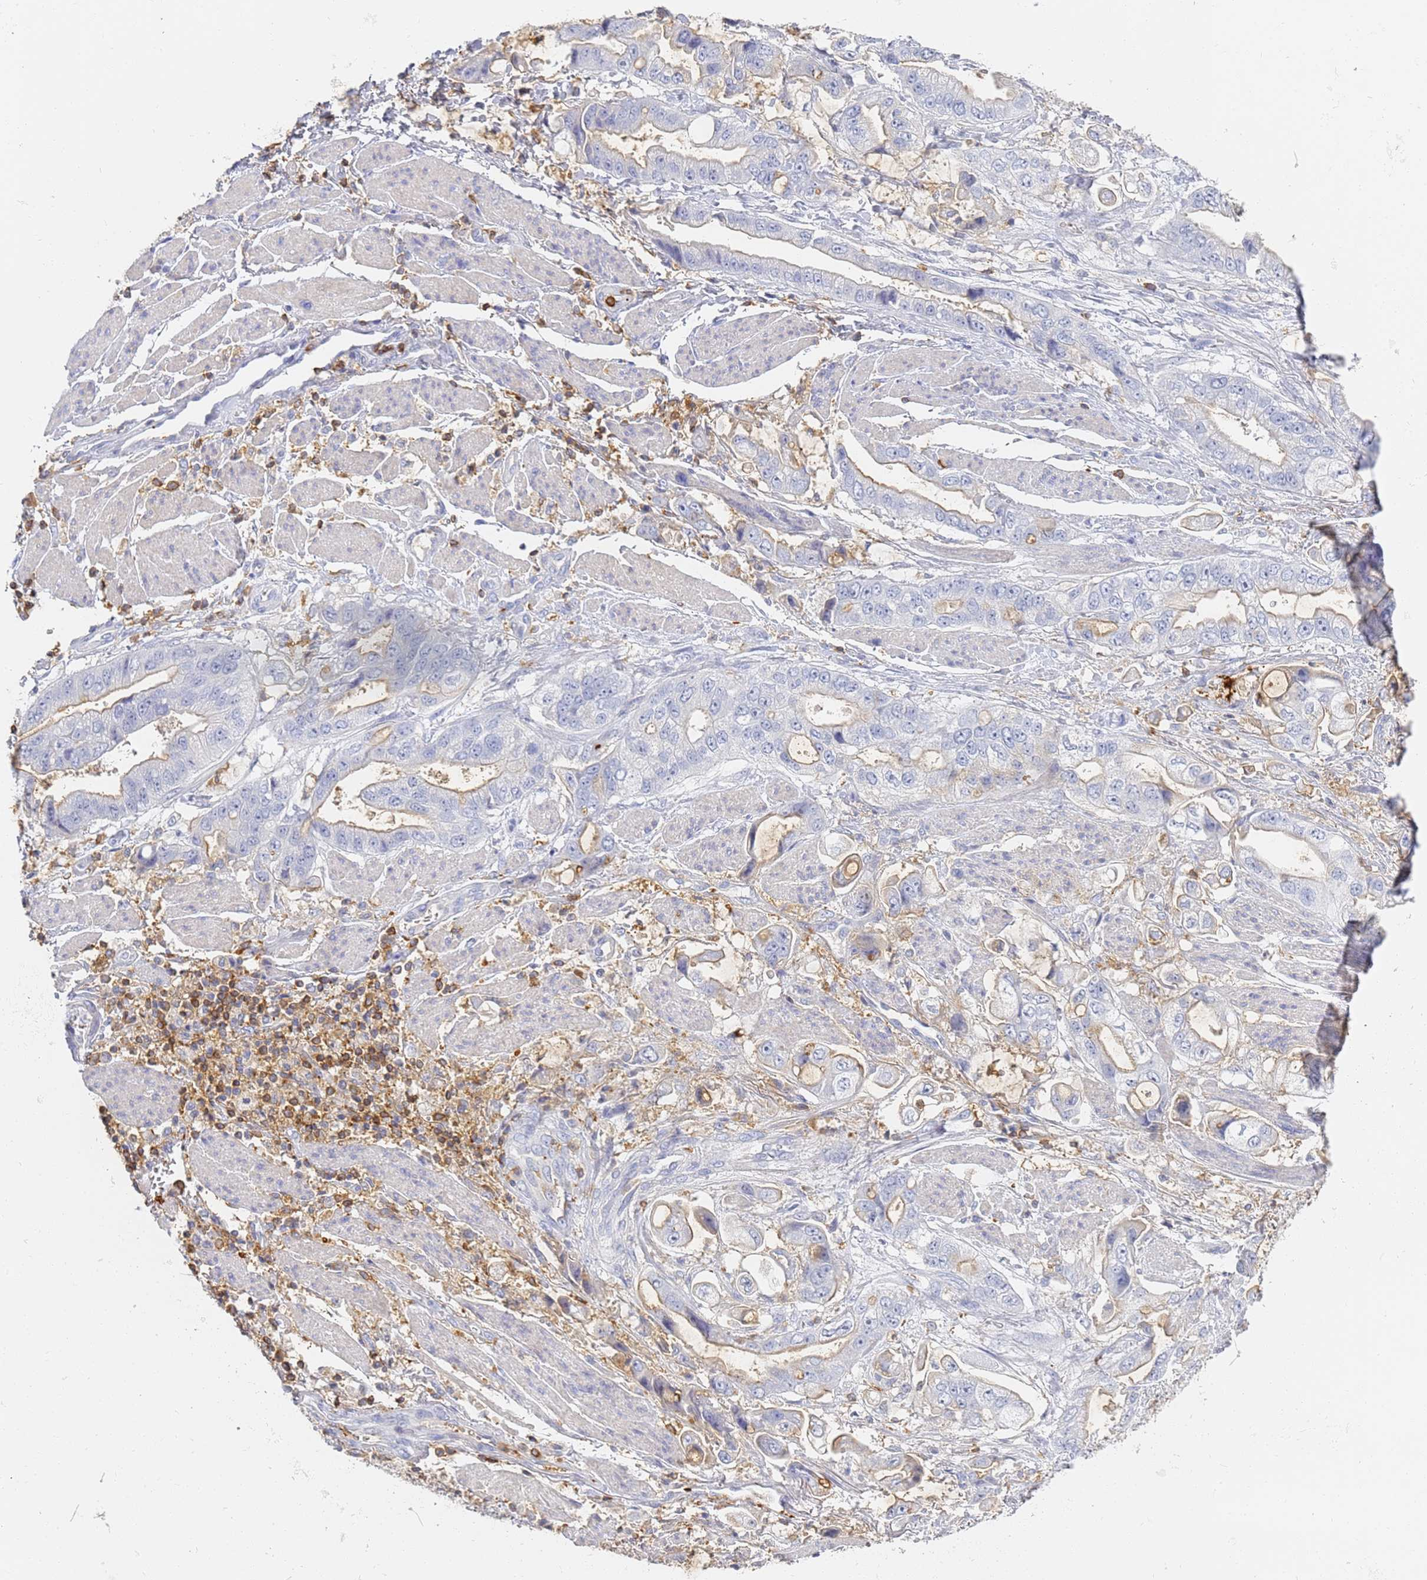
{"staining": {"intensity": "moderate", "quantity": "<25%", "location": "cytoplasmic/membranous"}, "tissue": "stomach cancer", "cell_type": "Tumor cells", "image_type": "cancer", "snomed": [{"axis": "morphology", "description": "Adenocarcinoma, NOS"}, {"axis": "topography", "description": "Stomach"}], "caption": "High-magnification brightfield microscopy of stomach cancer stained with DAB (3,3'-diaminobenzidine) (brown) and counterstained with hematoxylin (blue). tumor cells exhibit moderate cytoplasmic/membranous expression is identified in approximately<25% of cells. The protein of interest is stained brown, and the nuclei are stained in blue (DAB IHC with brightfield microscopy, high magnification).", "gene": "BIN2", "patient": {"sex": "male", "age": 62}}